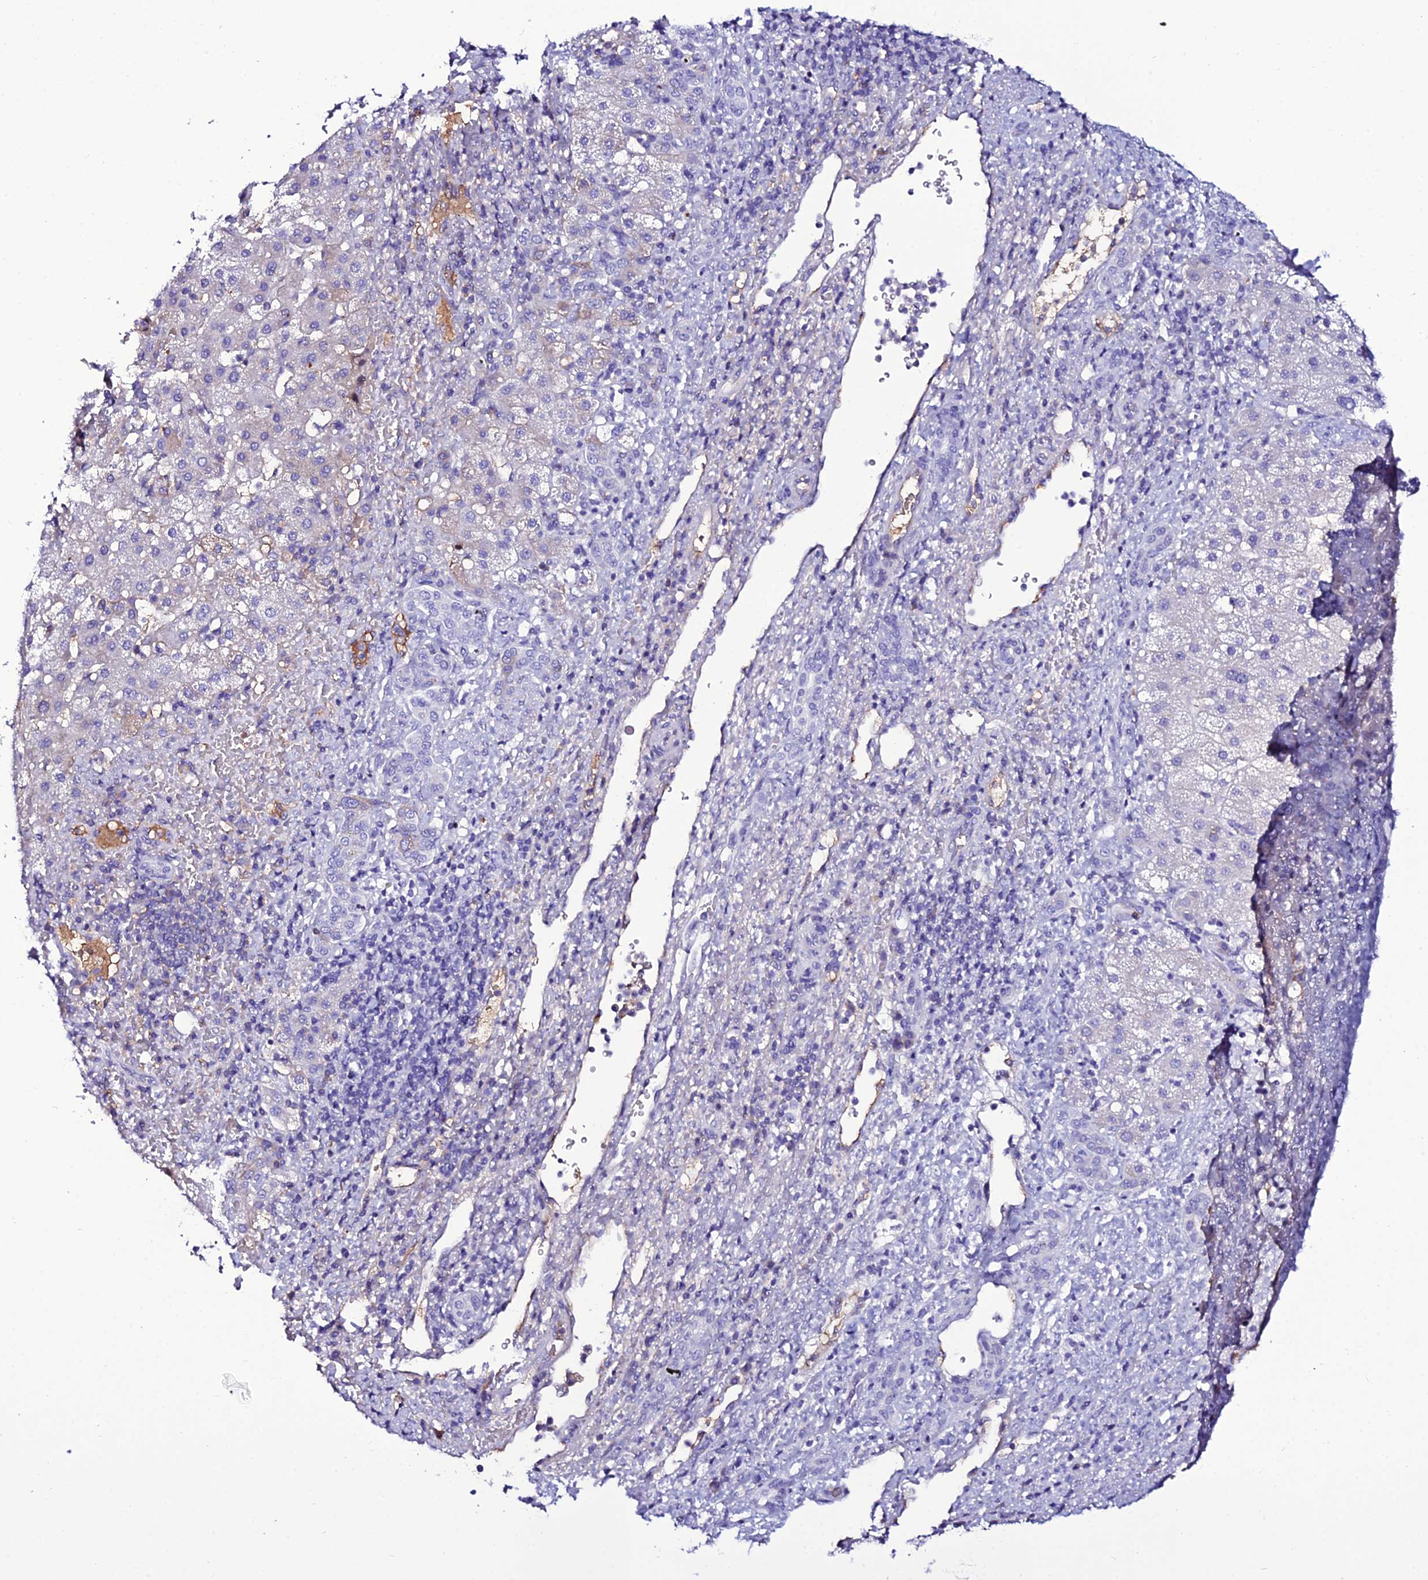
{"staining": {"intensity": "negative", "quantity": "none", "location": "none"}, "tissue": "liver cancer", "cell_type": "Tumor cells", "image_type": "cancer", "snomed": [{"axis": "morphology", "description": "Normal tissue, NOS"}, {"axis": "morphology", "description": "Carcinoma, Hepatocellular, NOS"}, {"axis": "topography", "description": "Liver"}], "caption": "Tumor cells show no significant positivity in liver cancer.", "gene": "DEFB132", "patient": {"sex": "male", "age": 57}}